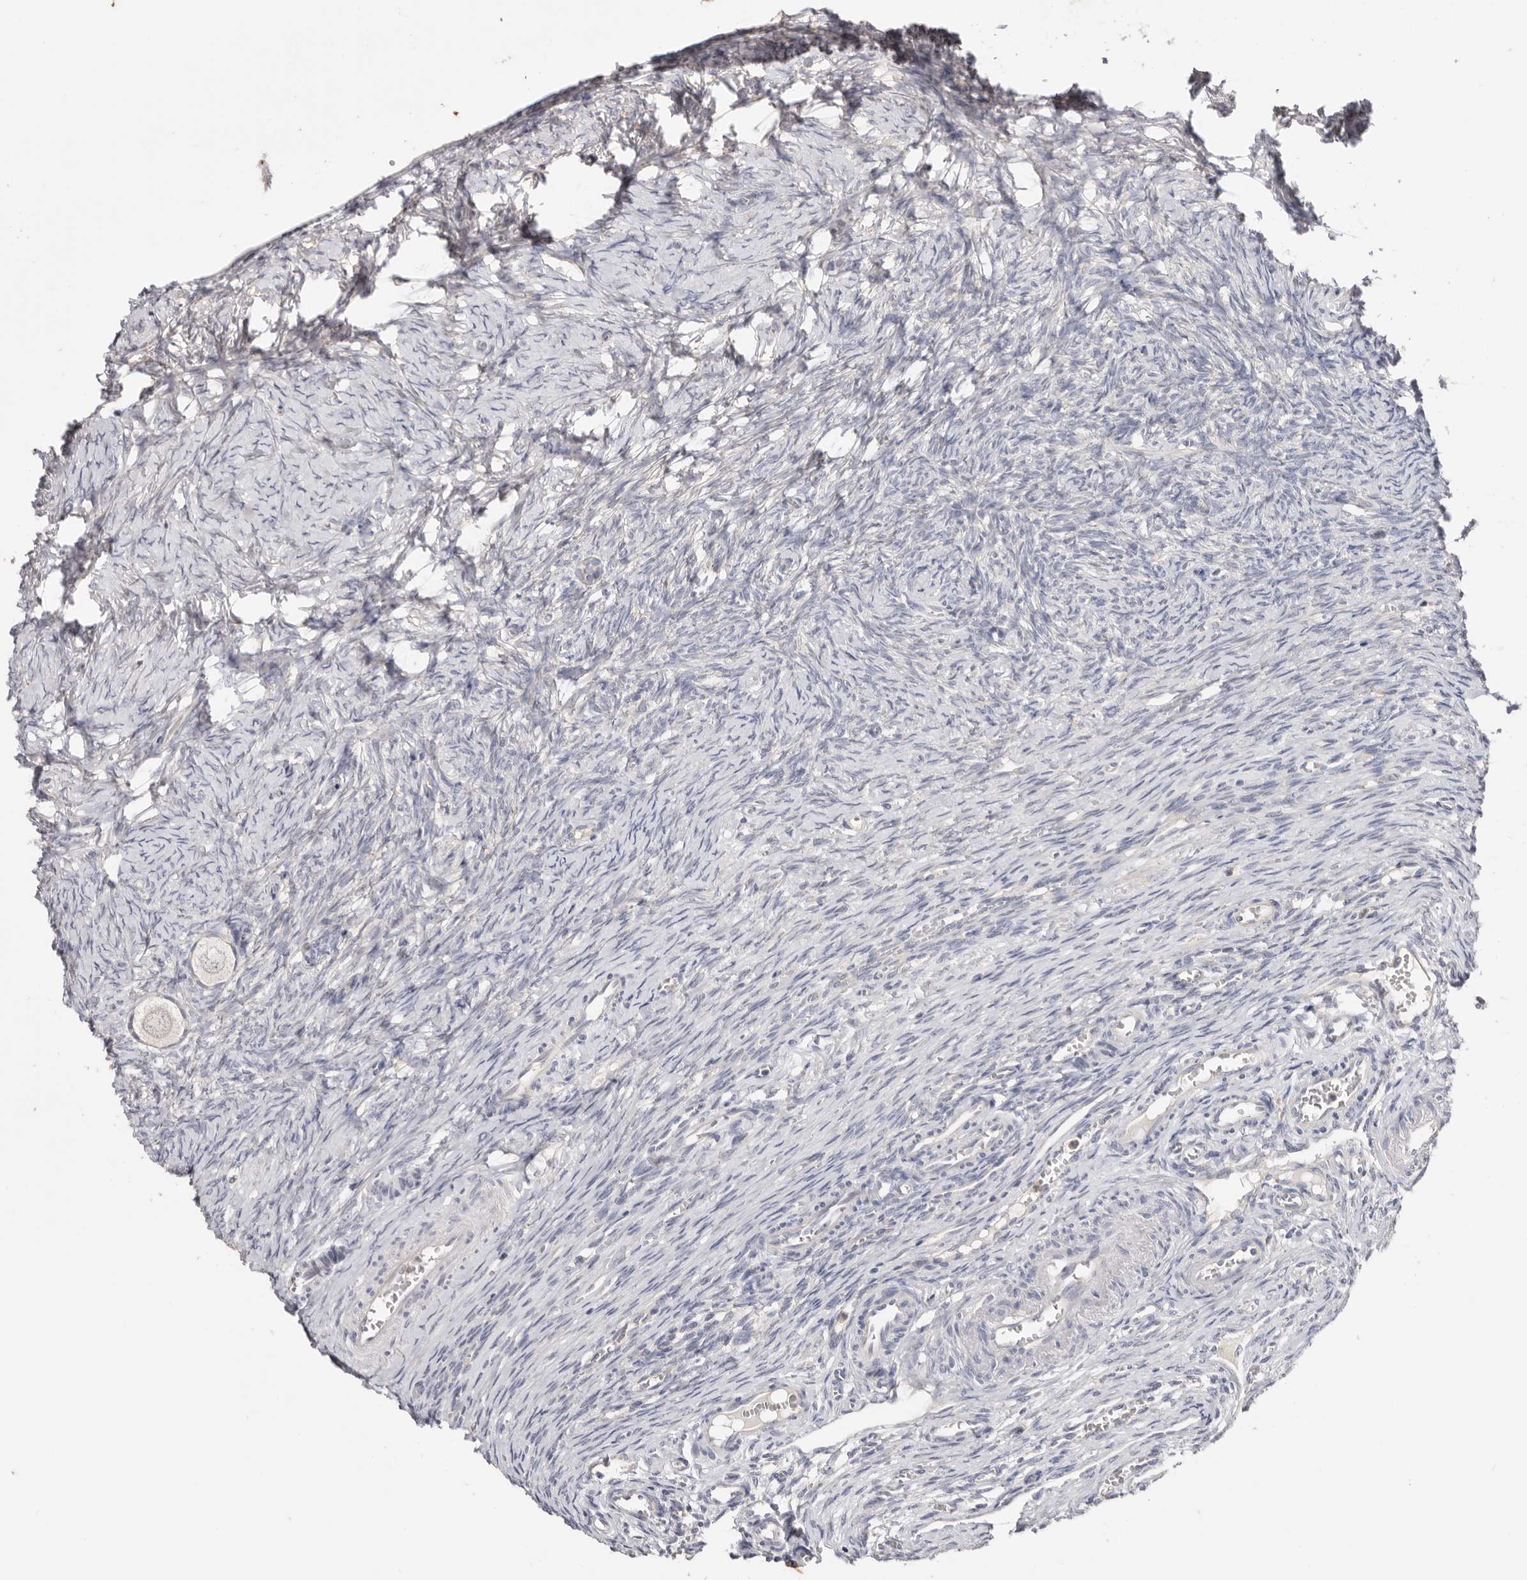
{"staining": {"intensity": "negative", "quantity": "none", "location": "none"}, "tissue": "ovary", "cell_type": "Follicle cells", "image_type": "normal", "snomed": [{"axis": "morphology", "description": "Adenocarcinoma, NOS"}, {"axis": "topography", "description": "Endometrium"}], "caption": "Ovary stained for a protein using immunohistochemistry displays no positivity follicle cells.", "gene": "S100A14", "patient": {"sex": "female", "age": 32}}